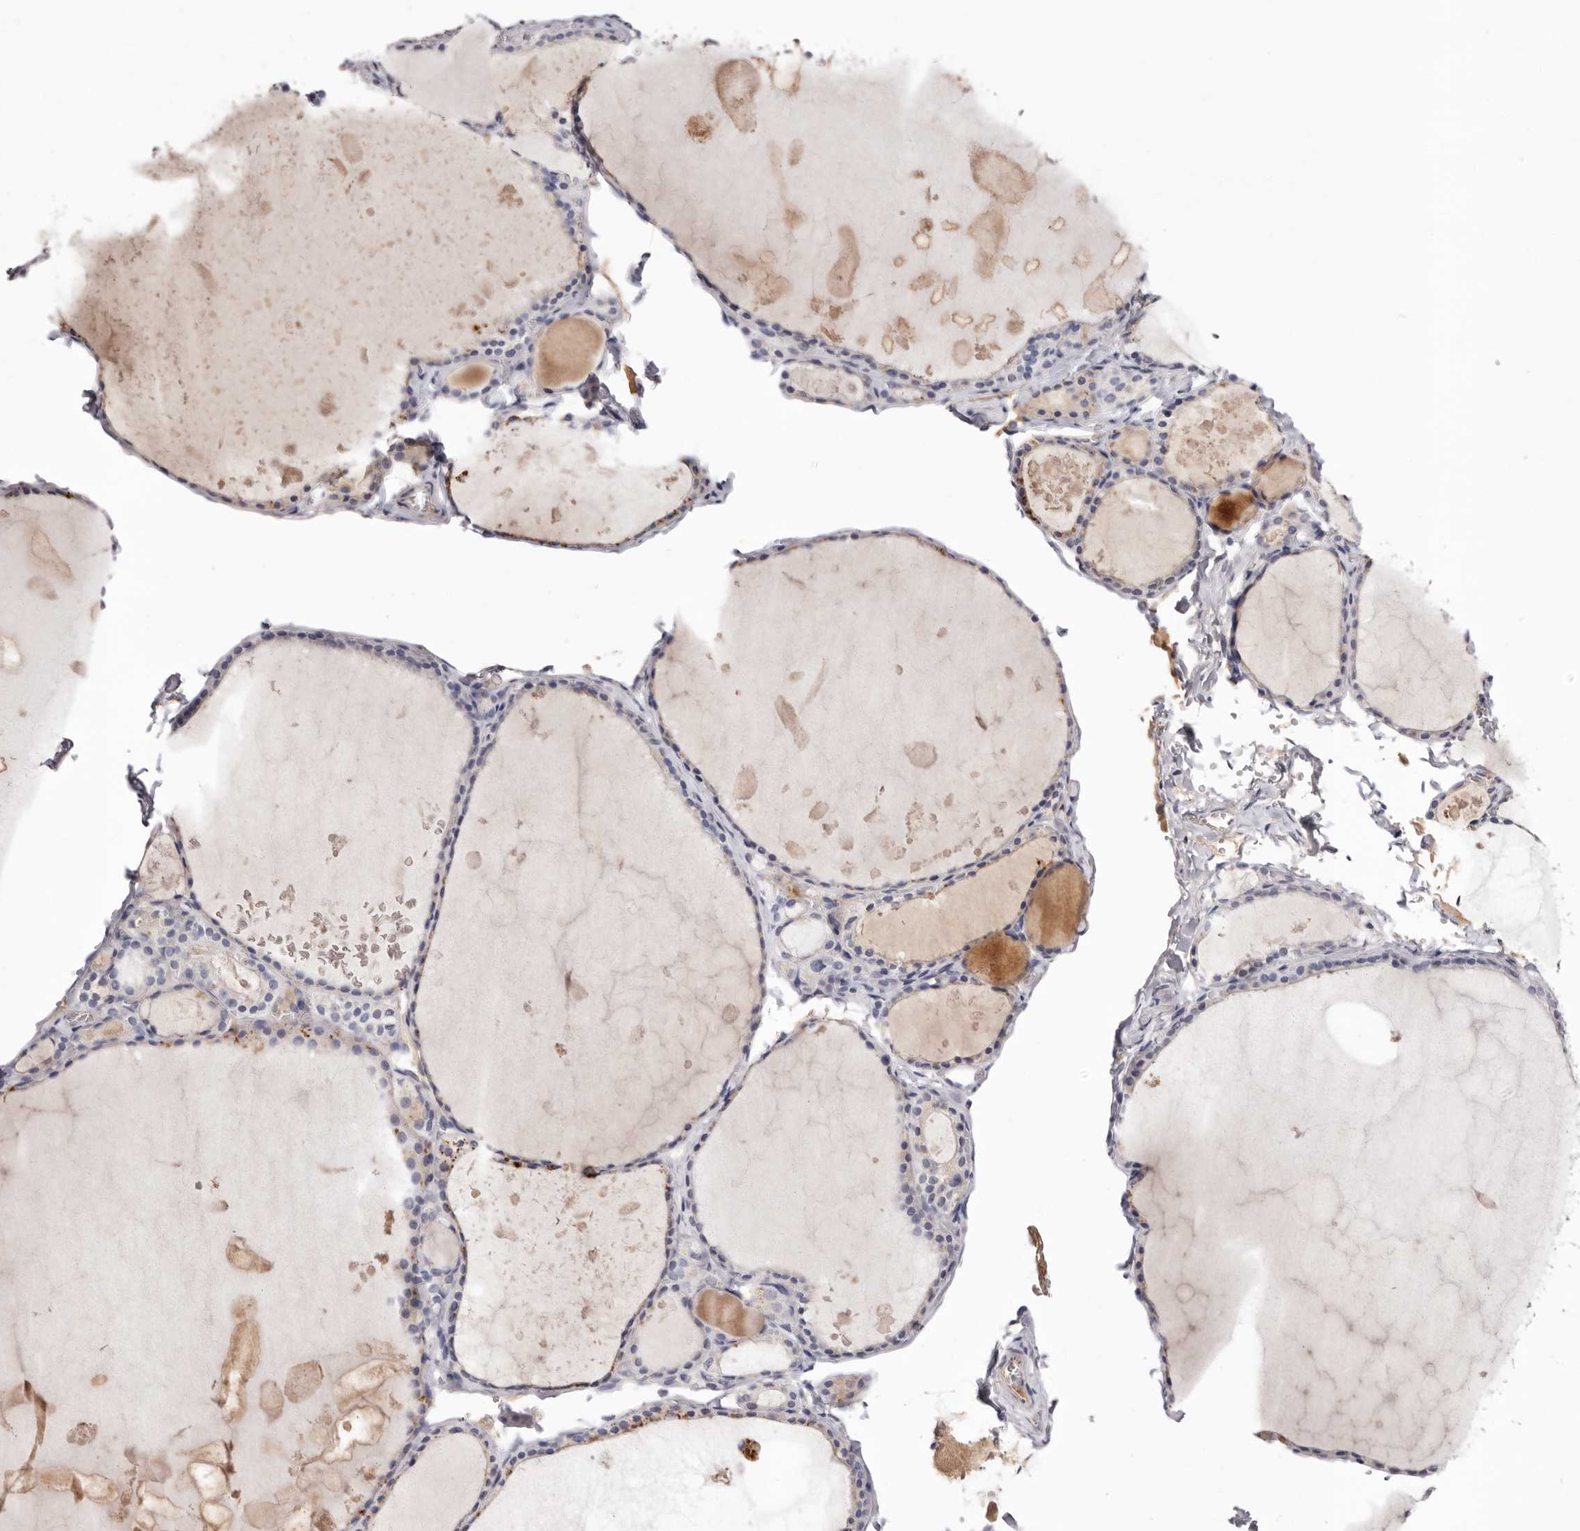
{"staining": {"intensity": "negative", "quantity": "none", "location": "none"}, "tissue": "thyroid gland", "cell_type": "Glandular cells", "image_type": "normal", "snomed": [{"axis": "morphology", "description": "Normal tissue, NOS"}, {"axis": "topography", "description": "Thyroid gland"}], "caption": "This is a micrograph of immunohistochemistry (IHC) staining of normal thyroid gland, which shows no positivity in glandular cells.", "gene": "LMLN", "patient": {"sex": "male", "age": 56}}